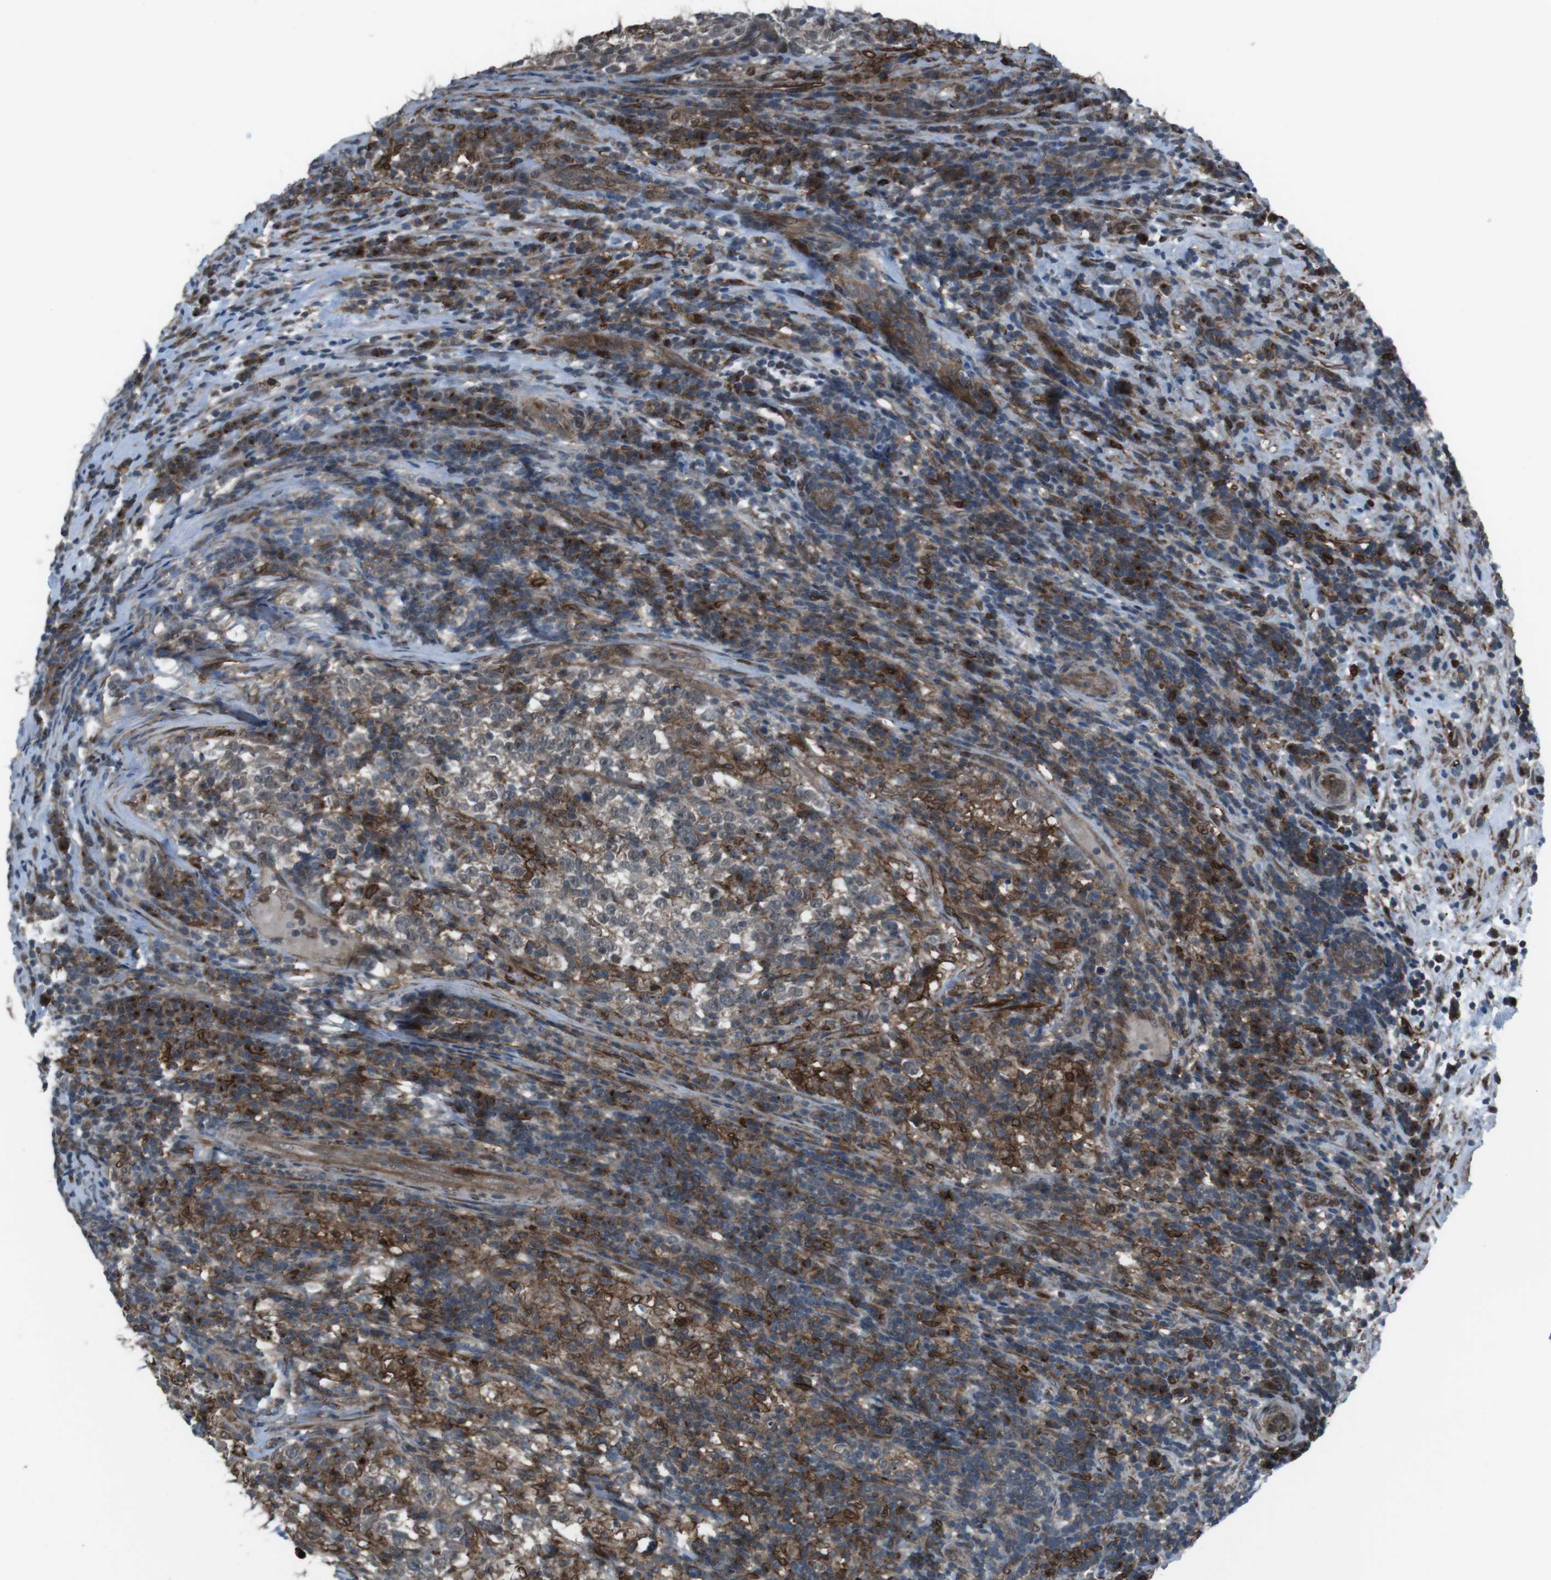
{"staining": {"intensity": "moderate", "quantity": ">75%", "location": "cytoplasmic/membranous"}, "tissue": "testis cancer", "cell_type": "Tumor cells", "image_type": "cancer", "snomed": [{"axis": "morphology", "description": "Normal tissue, NOS"}, {"axis": "morphology", "description": "Seminoma, NOS"}, {"axis": "topography", "description": "Testis"}], "caption": "This is a histology image of immunohistochemistry (IHC) staining of testis seminoma, which shows moderate positivity in the cytoplasmic/membranous of tumor cells.", "gene": "GDF10", "patient": {"sex": "male", "age": 43}}